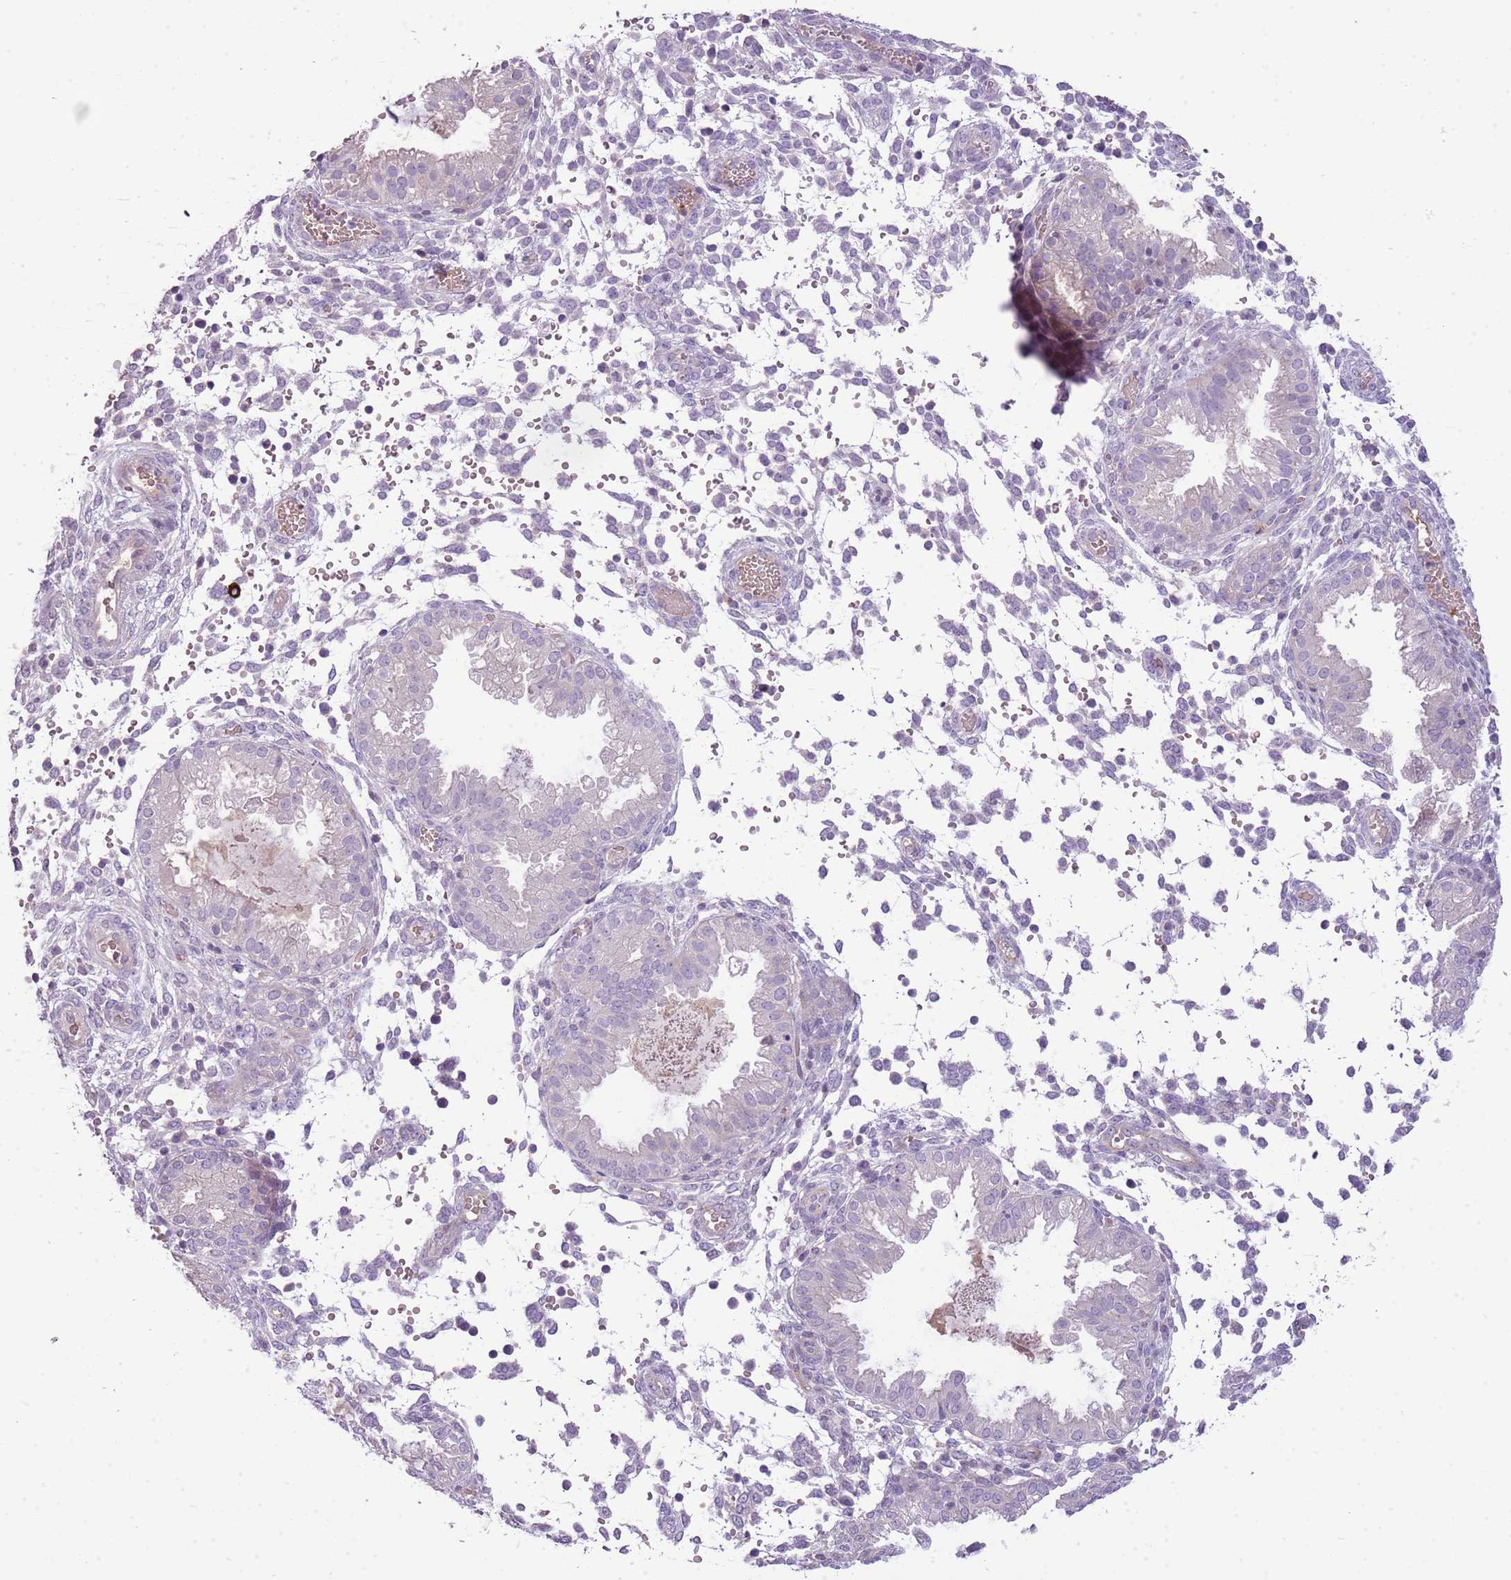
{"staining": {"intensity": "negative", "quantity": "none", "location": "none"}, "tissue": "endometrium", "cell_type": "Cells in endometrial stroma", "image_type": "normal", "snomed": [{"axis": "morphology", "description": "Normal tissue, NOS"}, {"axis": "topography", "description": "Endometrium"}], "caption": "DAB (3,3'-diaminobenzidine) immunohistochemical staining of benign endometrium demonstrates no significant expression in cells in endometrial stroma.", "gene": "SCAMP5", "patient": {"sex": "female", "age": 33}}